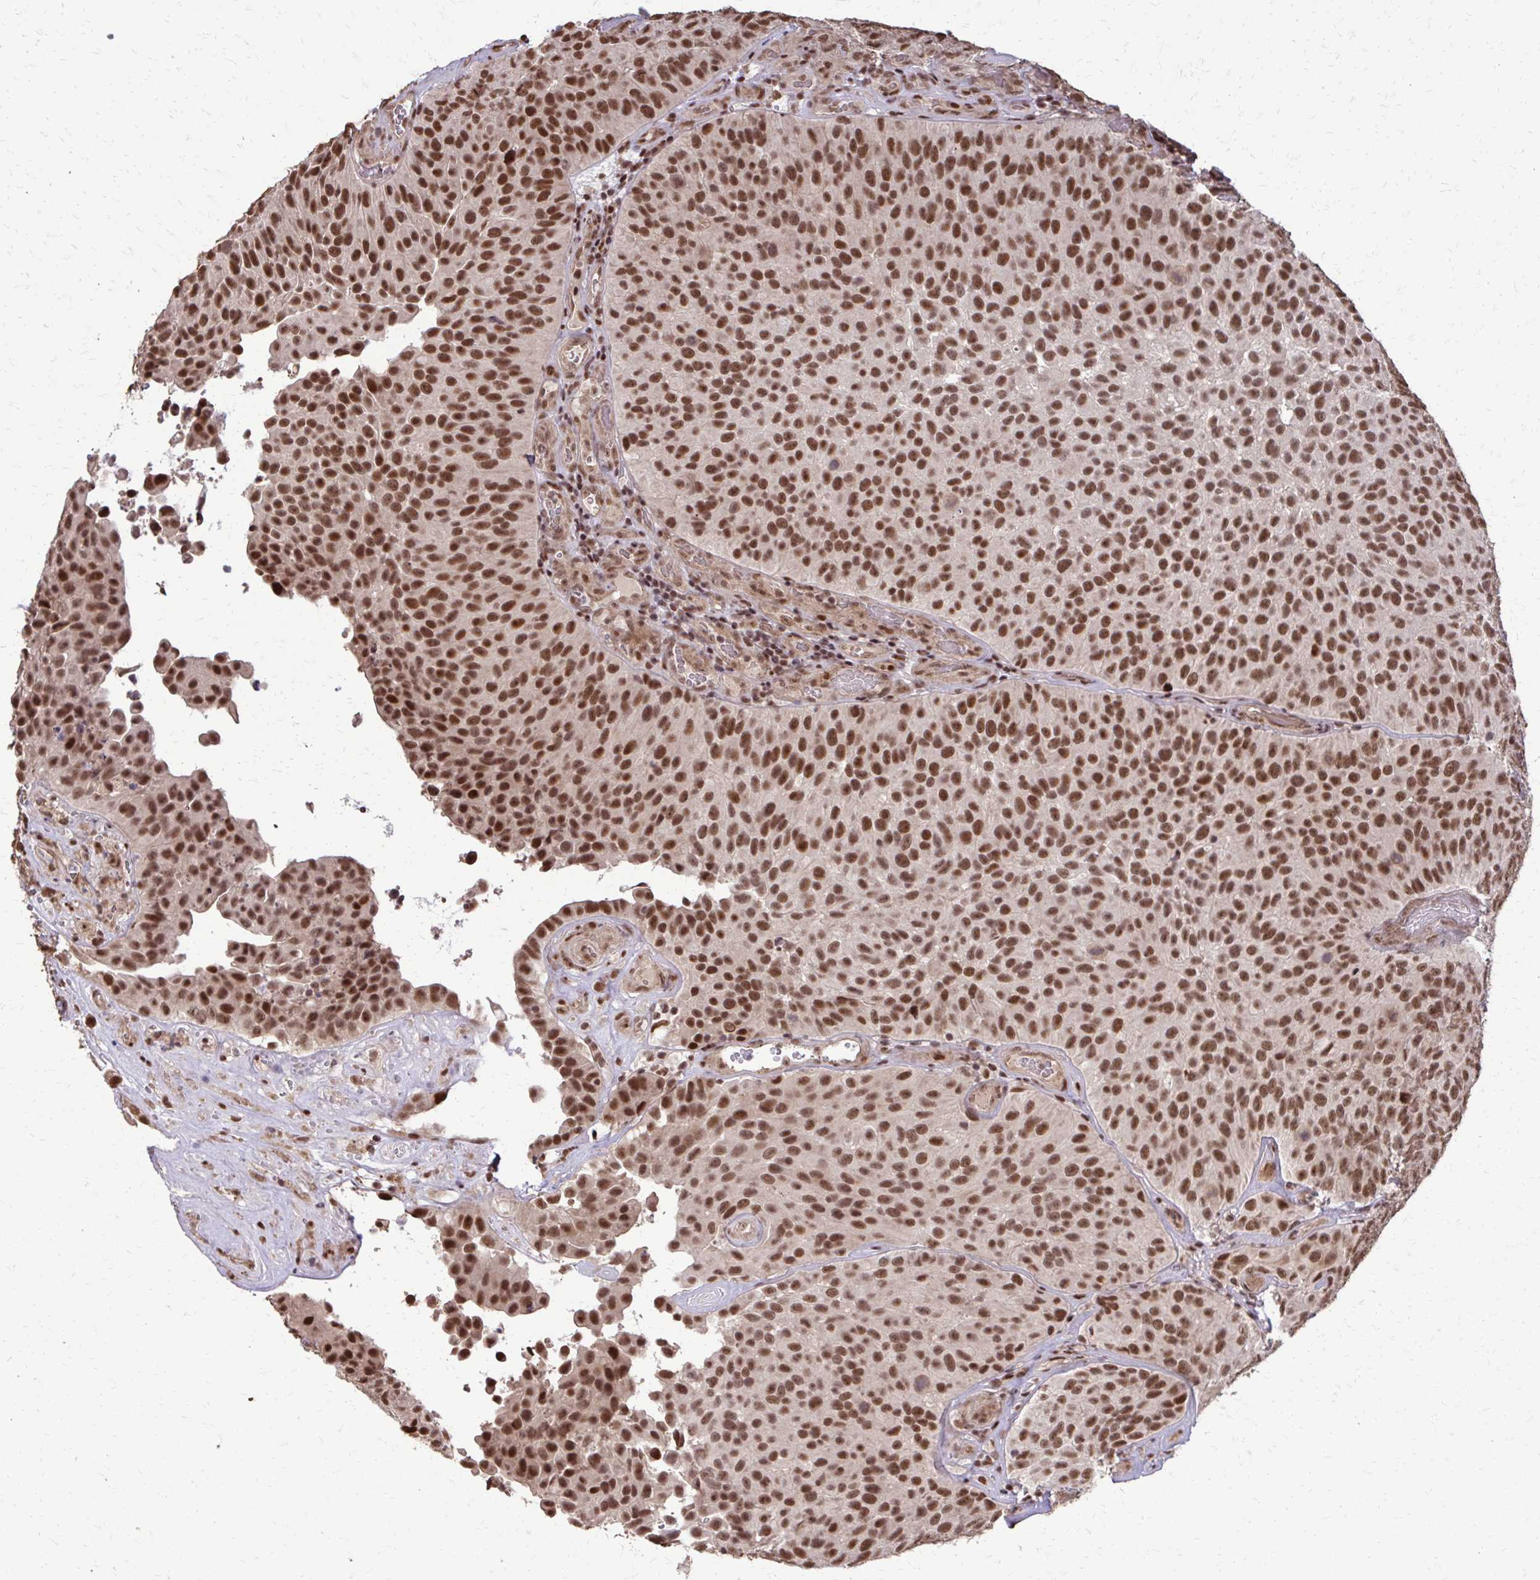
{"staining": {"intensity": "strong", "quantity": ">75%", "location": "nuclear"}, "tissue": "urothelial cancer", "cell_type": "Tumor cells", "image_type": "cancer", "snomed": [{"axis": "morphology", "description": "Urothelial carcinoma, Low grade"}, {"axis": "topography", "description": "Urinary bladder"}], "caption": "Strong nuclear positivity is present in approximately >75% of tumor cells in urothelial cancer.", "gene": "SS18", "patient": {"sex": "male", "age": 76}}